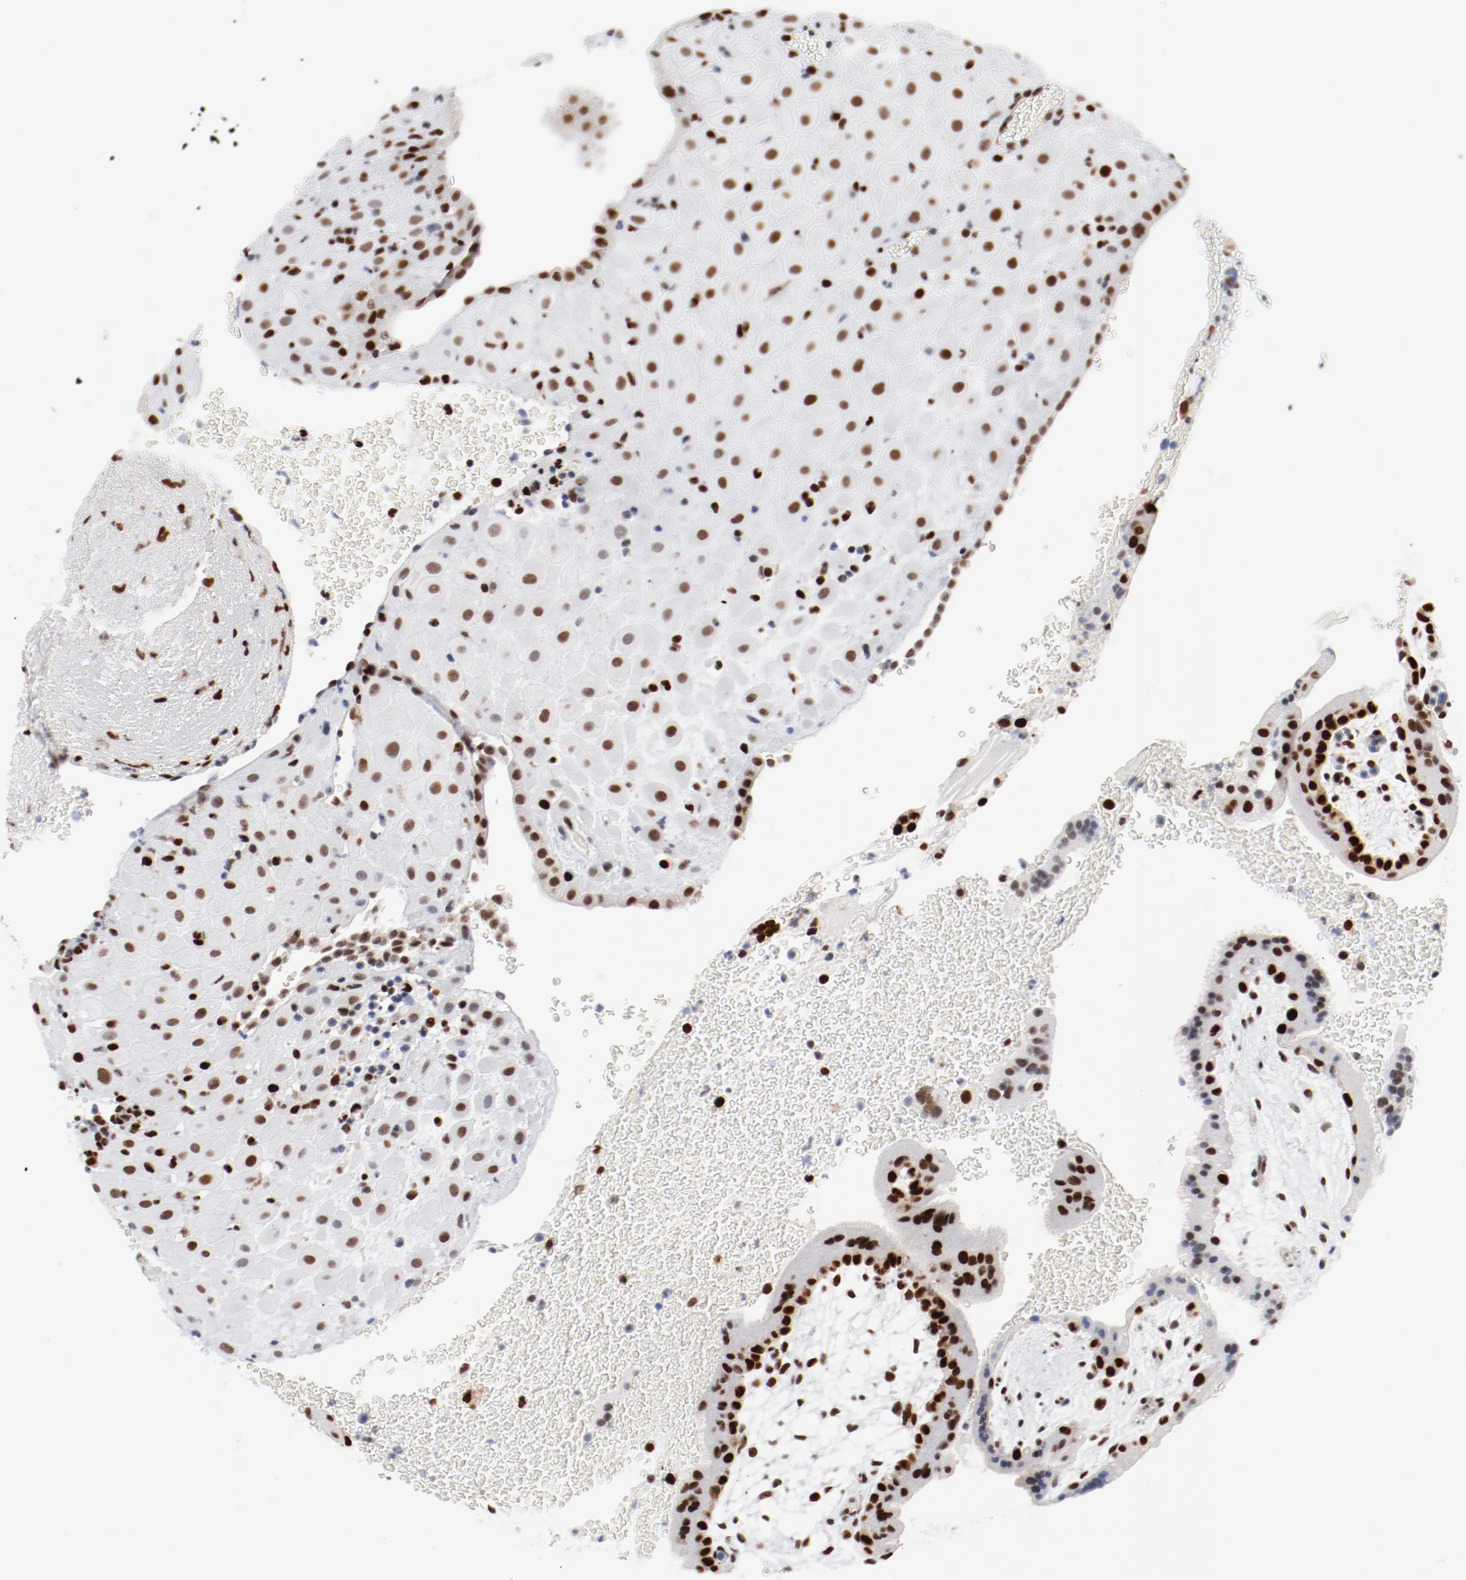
{"staining": {"intensity": "strong", "quantity": ">75%", "location": "nuclear"}, "tissue": "placenta", "cell_type": "Decidual cells", "image_type": "normal", "snomed": [{"axis": "morphology", "description": "Normal tissue, NOS"}, {"axis": "topography", "description": "Placenta"}], "caption": "Placenta stained with IHC displays strong nuclear positivity in approximately >75% of decidual cells. The protein is shown in brown color, while the nuclei are stained blue.", "gene": "POLD1", "patient": {"sex": "female", "age": 19}}